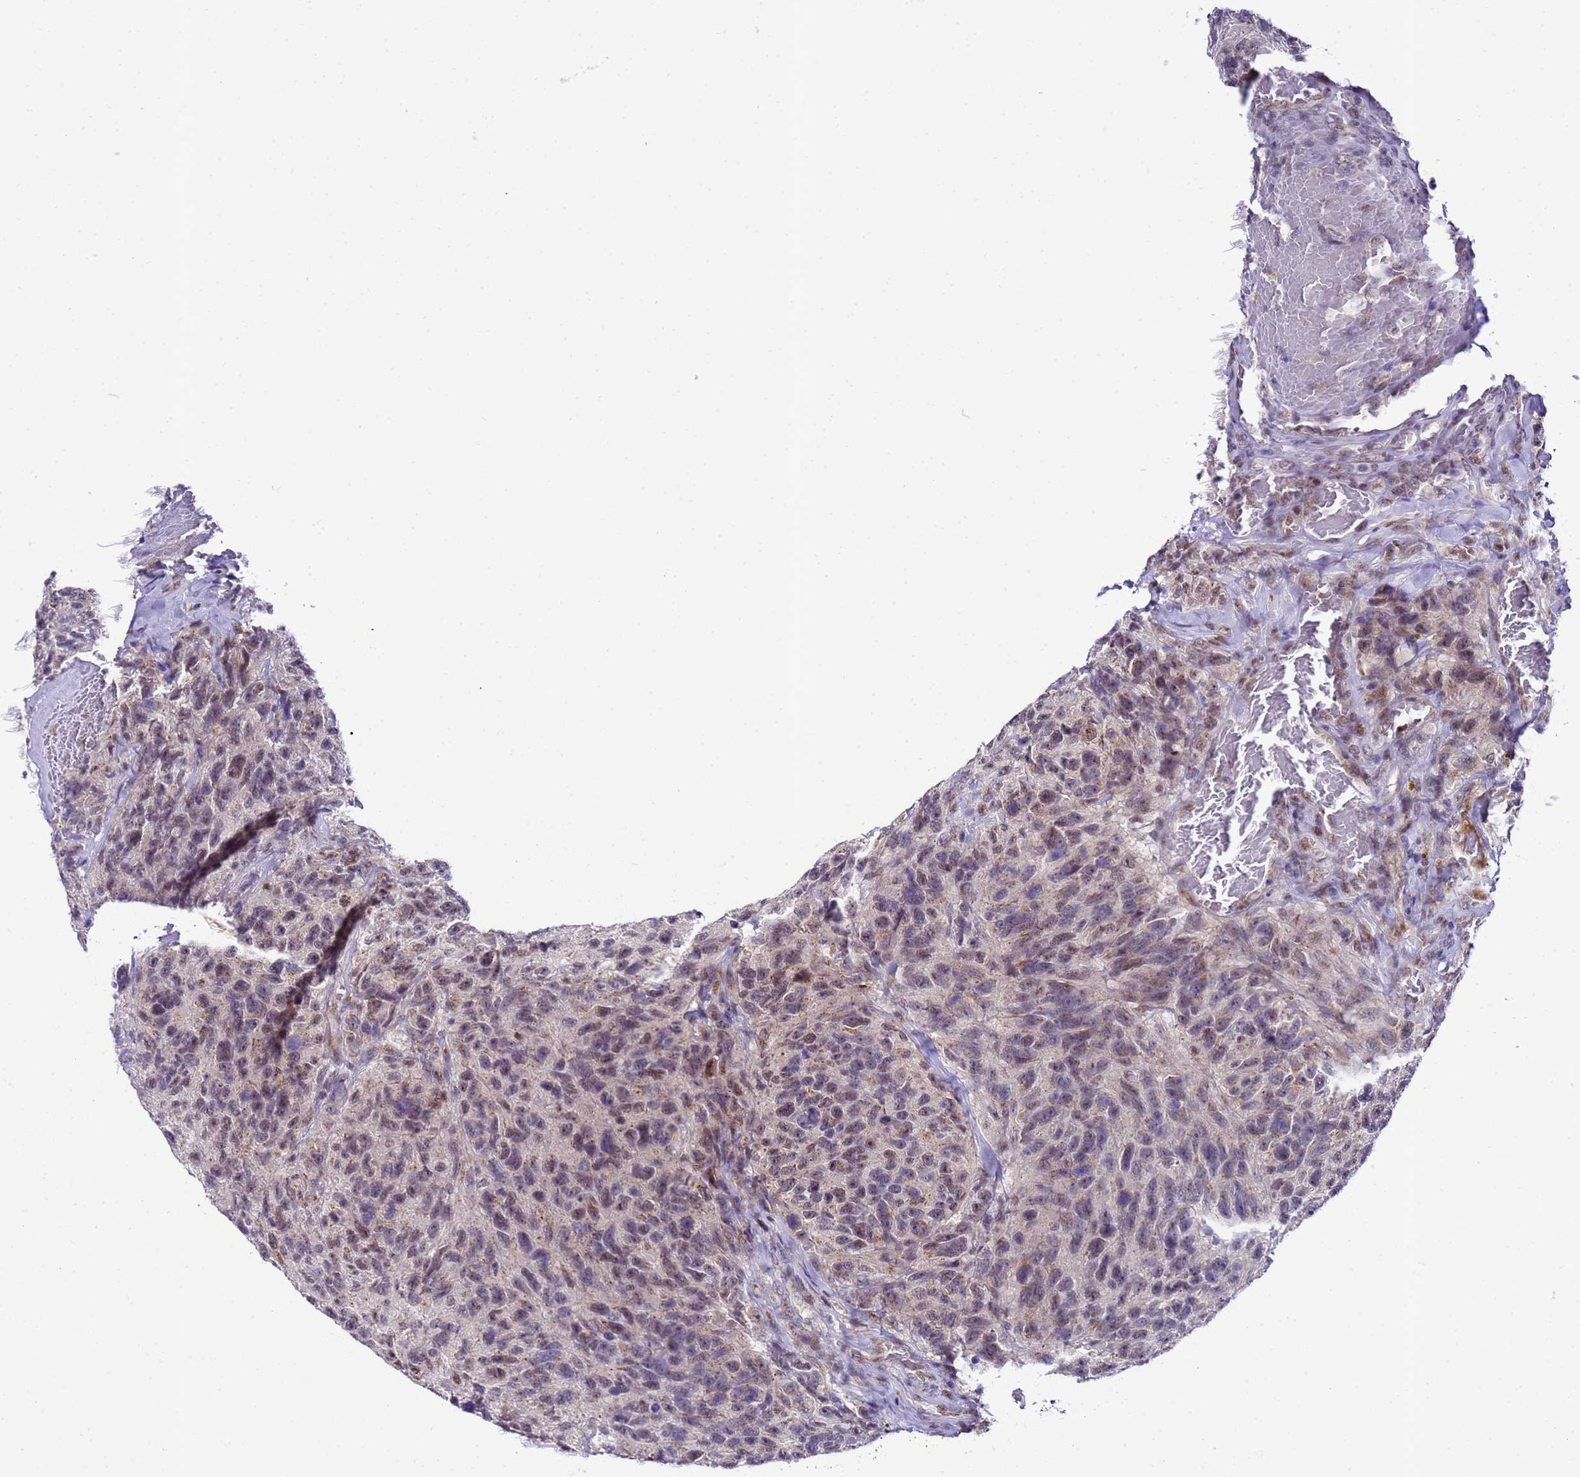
{"staining": {"intensity": "weak", "quantity": "25%-75%", "location": "cytoplasmic/membranous,nuclear"}, "tissue": "glioma", "cell_type": "Tumor cells", "image_type": "cancer", "snomed": [{"axis": "morphology", "description": "Glioma, malignant, High grade"}, {"axis": "topography", "description": "Brain"}], "caption": "A high-resolution micrograph shows immunohistochemistry (IHC) staining of malignant glioma (high-grade), which demonstrates weak cytoplasmic/membranous and nuclear staining in about 25%-75% of tumor cells.", "gene": "C19orf47", "patient": {"sex": "male", "age": 69}}